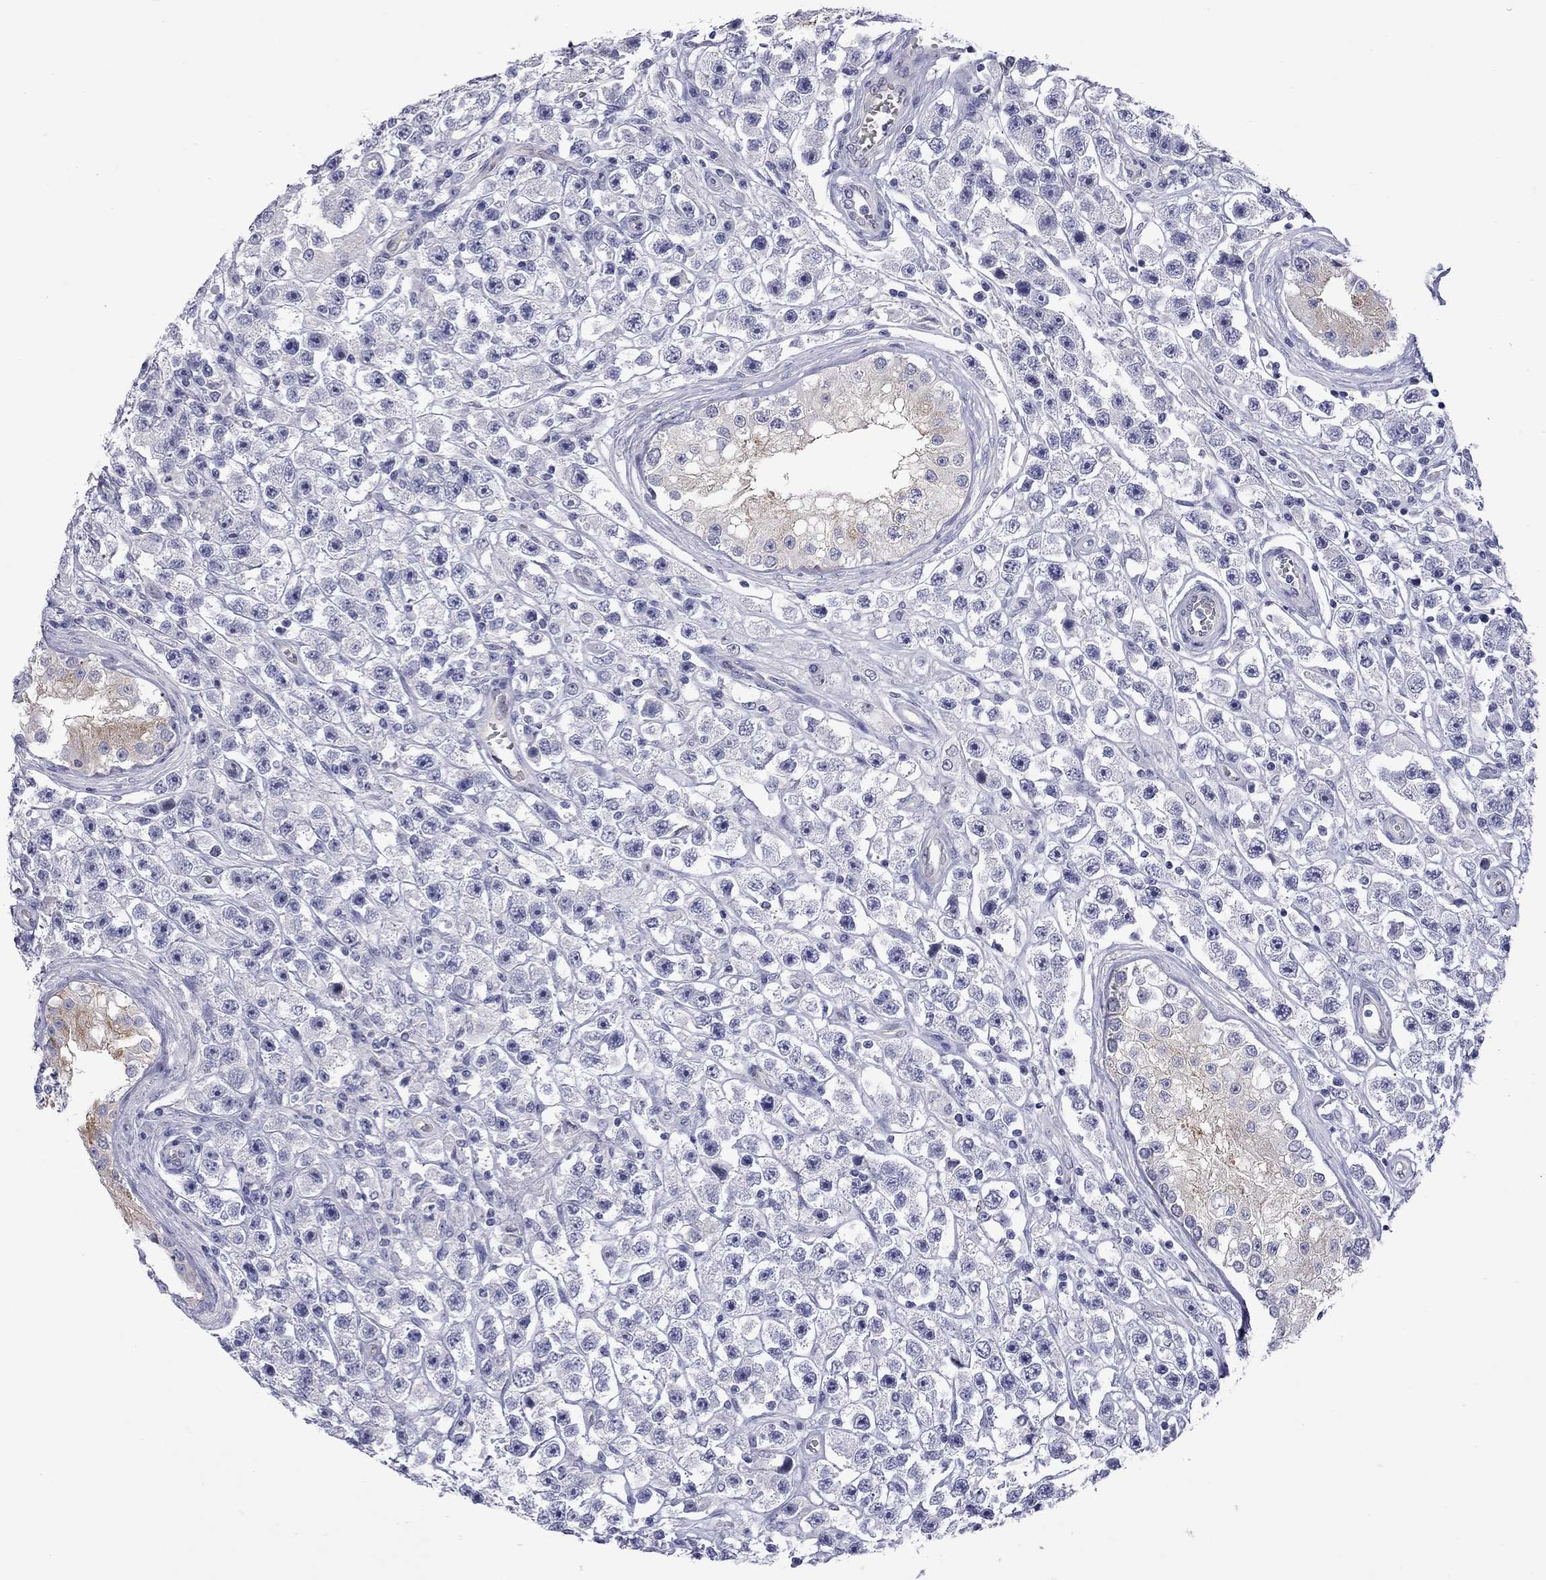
{"staining": {"intensity": "negative", "quantity": "none", "location": "none"}, "tissue": "testis cancer", "cell_type": "Tumor cells", "image_type": "cancer", "snomed": [{"axis": "morphology", "description": "Seminoma, NOS"}, {"axis": "topography", "description": "Testis"}], "caption": "DAB immunohistochemical staining of human testis seminoma displays no significant expression in tumor cells.", "gene": "CTNNBIP1", "patient": {"sex": "male", "age": 45}}